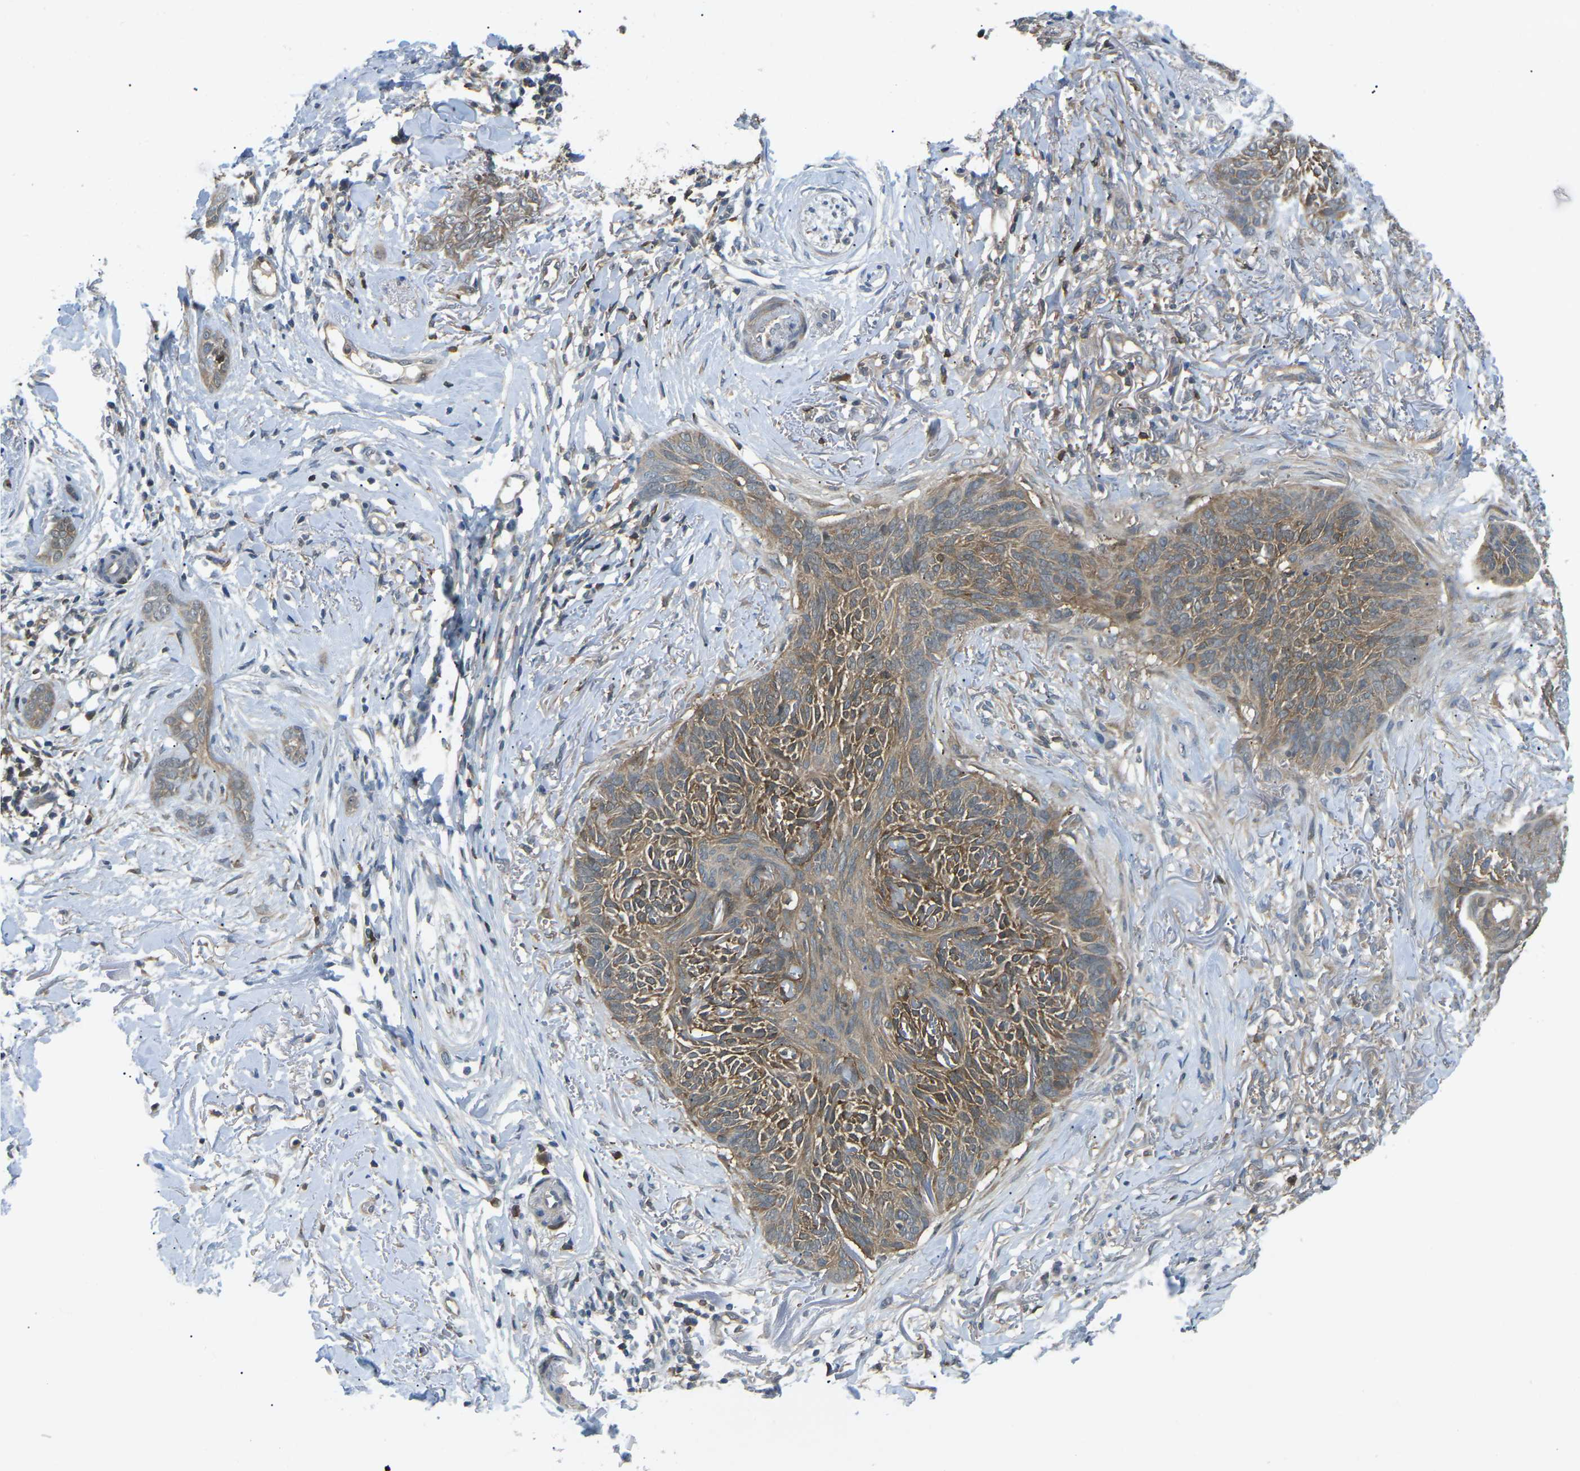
{"staining": {"intensity": "moderate", "quantity": ">75%", "location": "cytoplasmic/membranous"}, "tissue": "skin cancer", "cell_type": "Tumor cells", "image_type": "cancer", "snomed": [{"axis": "morphology", "description": "Basal cell carcinoma"}, {"axis": "topography", "description": "Skin"}], "caption": "Protein staining displays moderate cytoplasmic/membranous expression in about >75% of tumor cells in skin cancer (basal cell carcinoma).", "gene": "PIEZO2", "patient": {"sex": "female", "age": 84}}